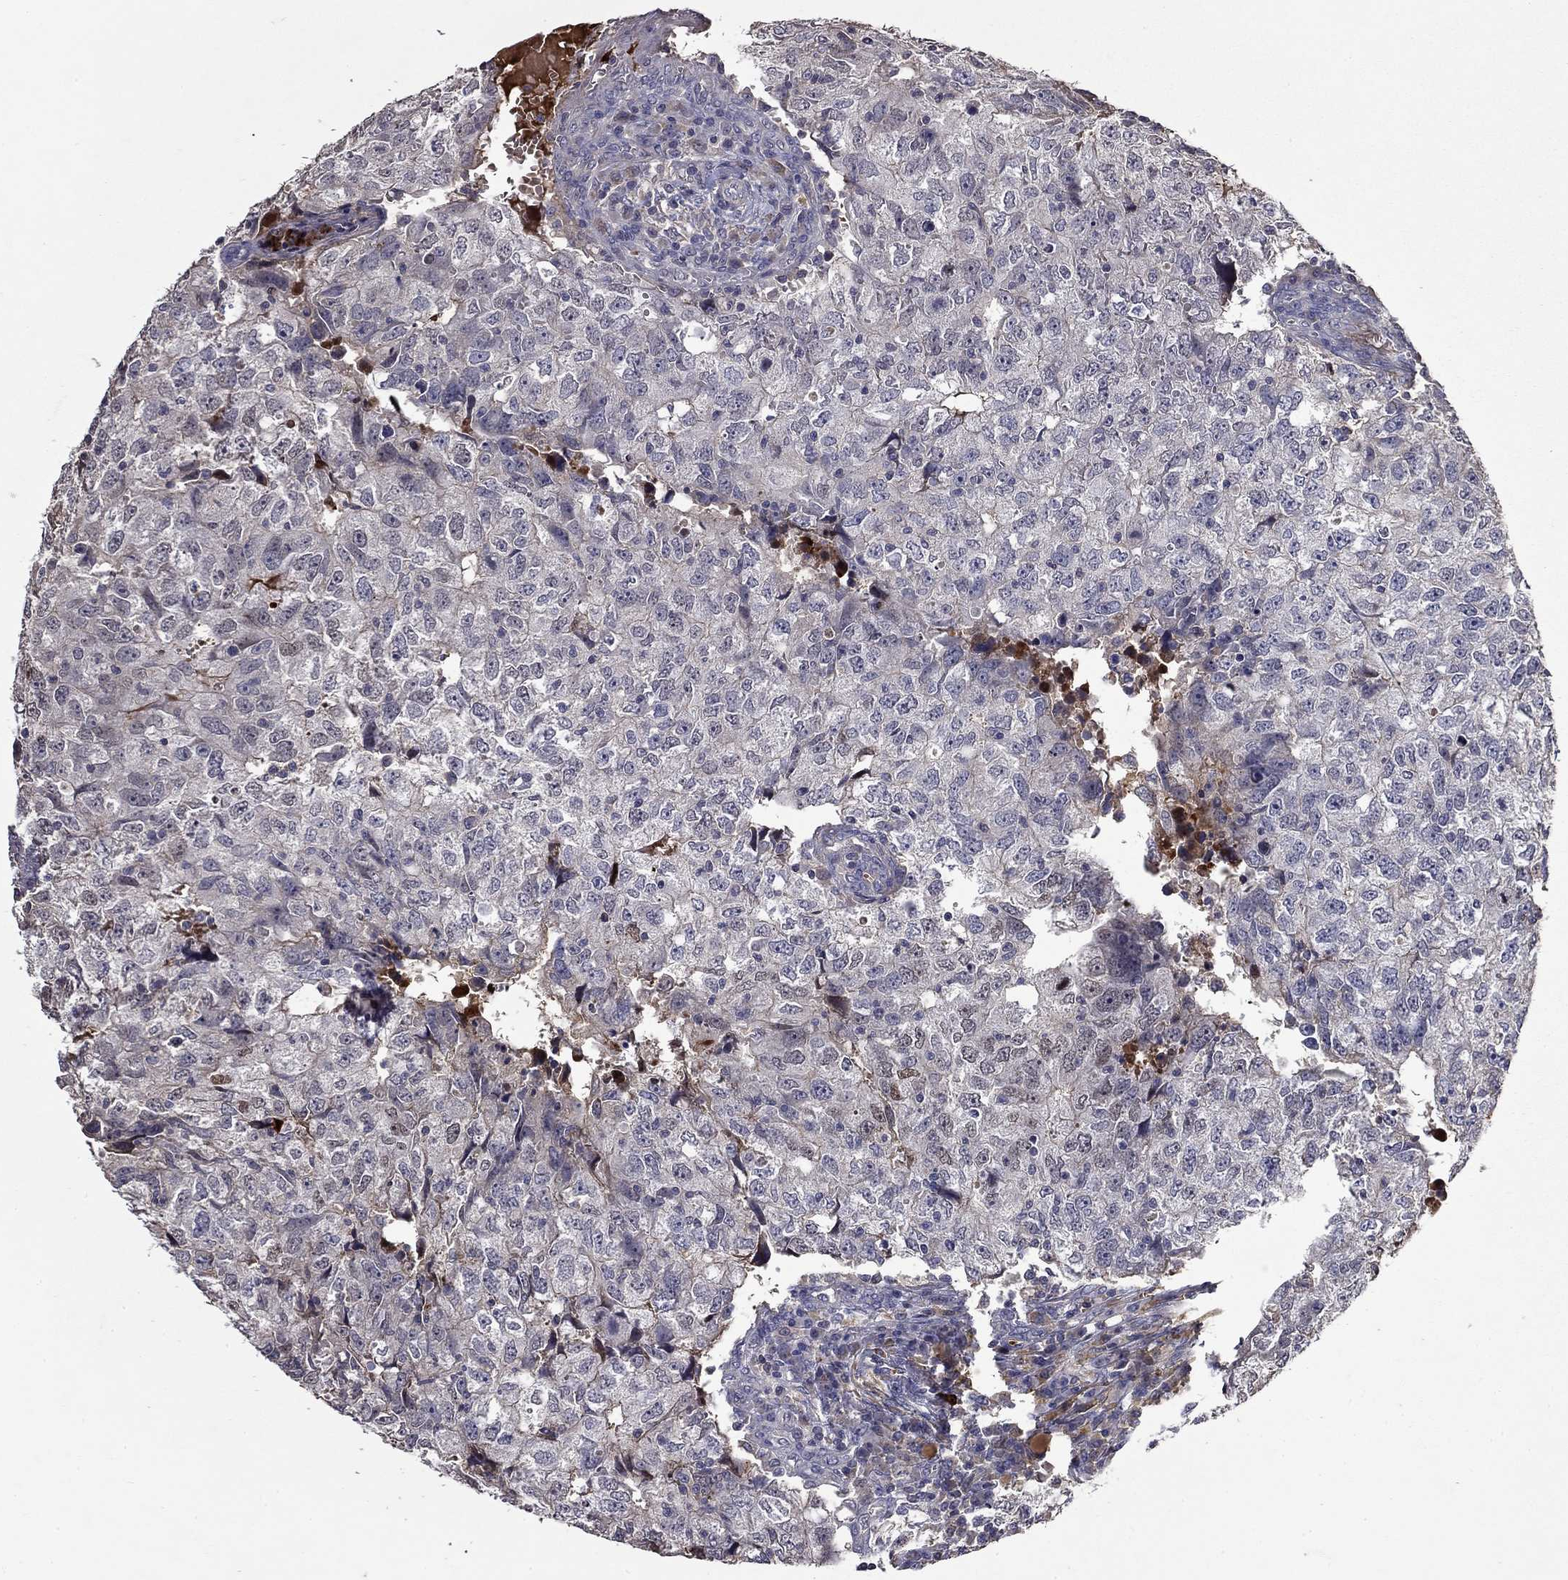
{"staining": {"intensity": "negative", "quantity": "none", "location": "none"}, "tissue": "breast cancer", "cell_type": "Tumor cells", "image_type": "cancer", "snomed": [{"axis": "morphology", "description": "Duct carcinoma"}, {"axis": "topography", "description": "Breast"}], "caption": "DAB (3,3'-diaminobenzidine) immunohistochemical staining of breast cancer shows no significant staining in tumor cells. (Stains: DAB (3,3'-diaminobenzidine) immunohistochemistry with hematoxylin counter stain, Microscopy: brightfield microscopy at high magnification).", "gene": "SATB1", "patient": {"sex": "female", "age": 30}}